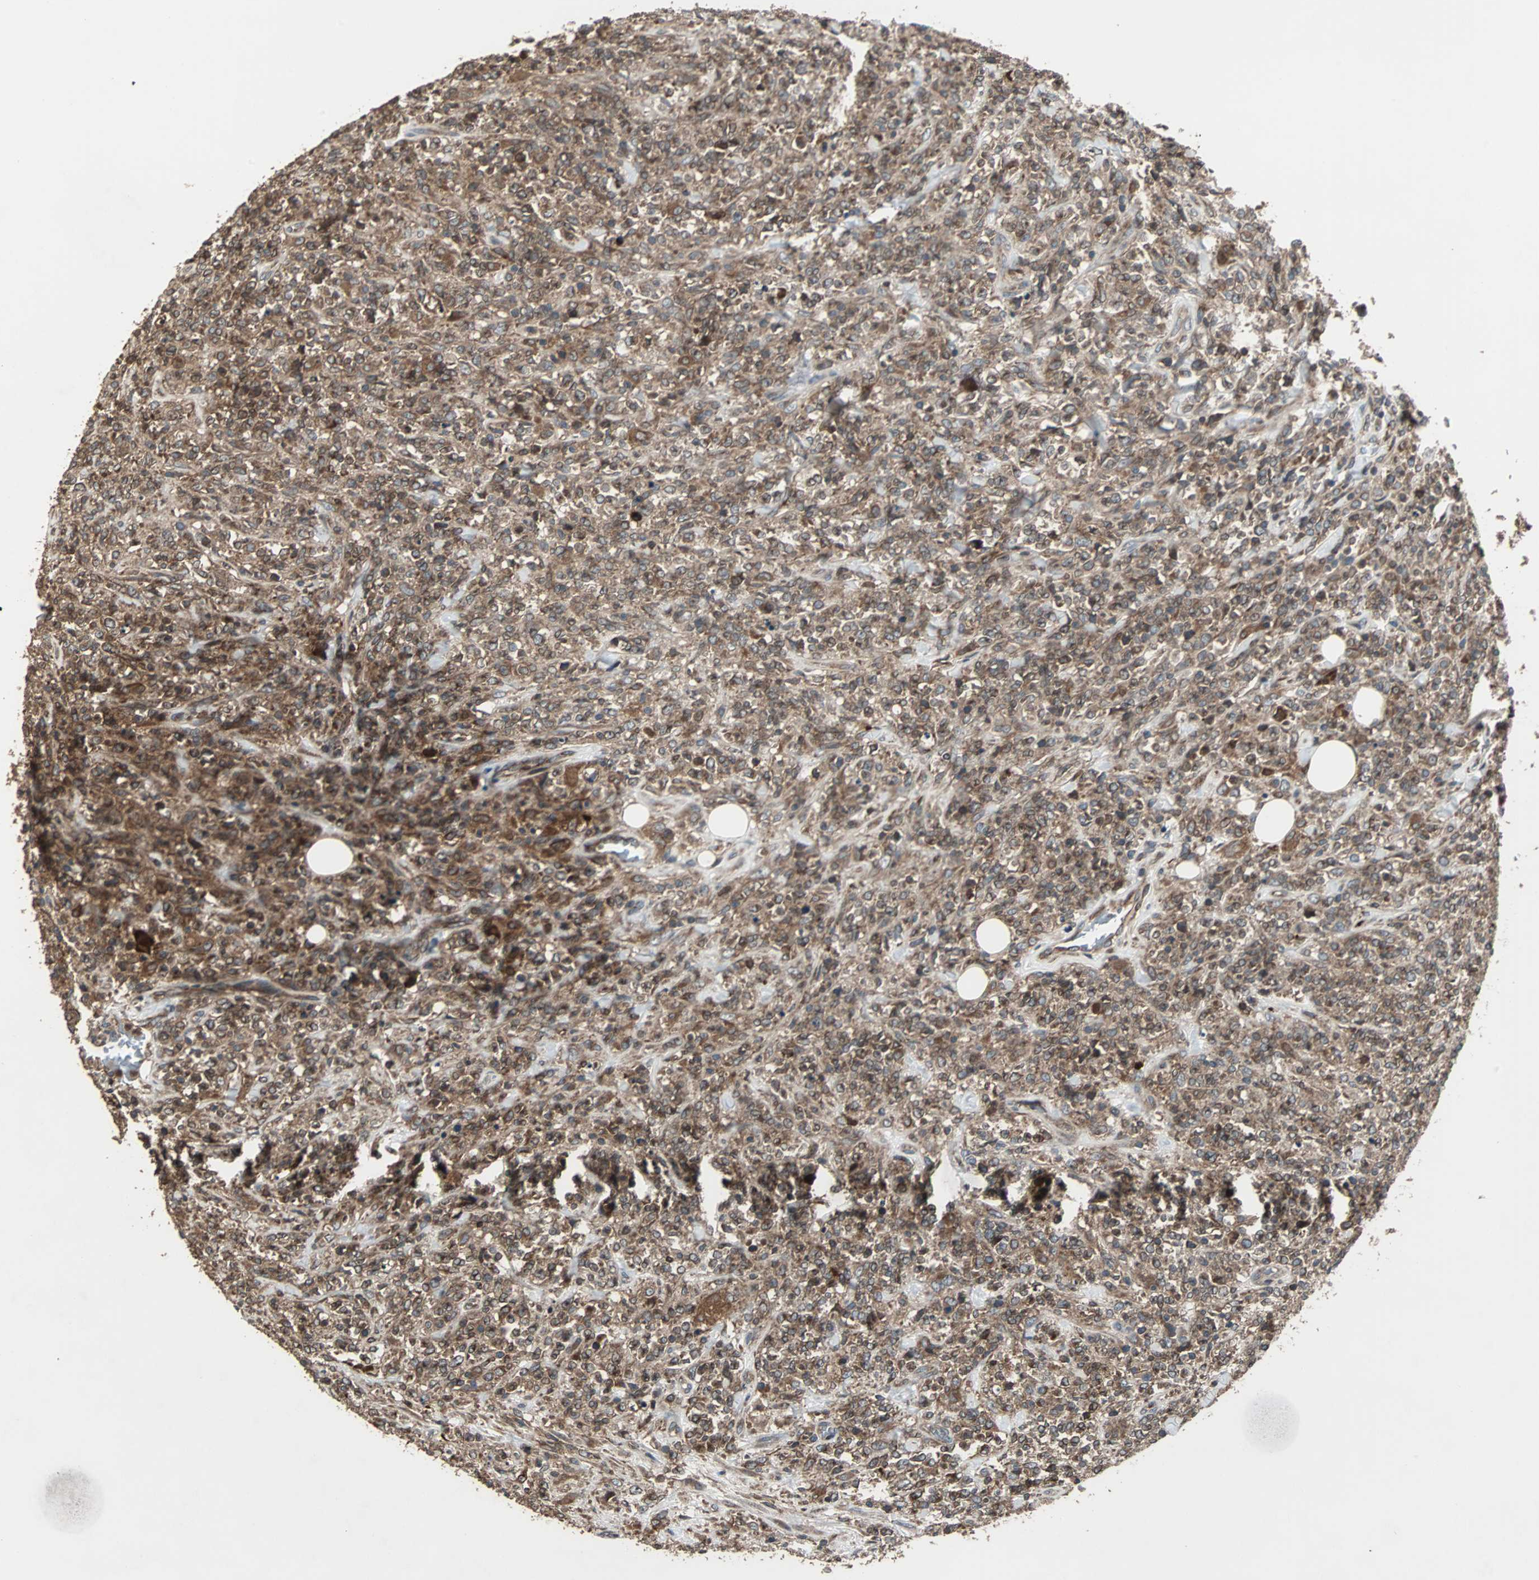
{"staining": {"intensity": "moderate", "quantity": ">75%", "location": "cytoplasmic/membranous"}, "tissue": "lymphoma", "cell_type": "Tumor cells", "image_type": "cancer", "snomed": [{"axis": "morphology", "description": "Malignant lymphoma, non-Hodgkin's type, High grade"}, {"axis": "topography", "description": "Soft tissue"}], "caption": "Human malignant lymphoma, non-Hodgkin's type (high-grade) stained with a protein marker displays moderate staining in tumor cells.", "gene": "RAB7A", "patient": {"sex": "male", "age": 18}}